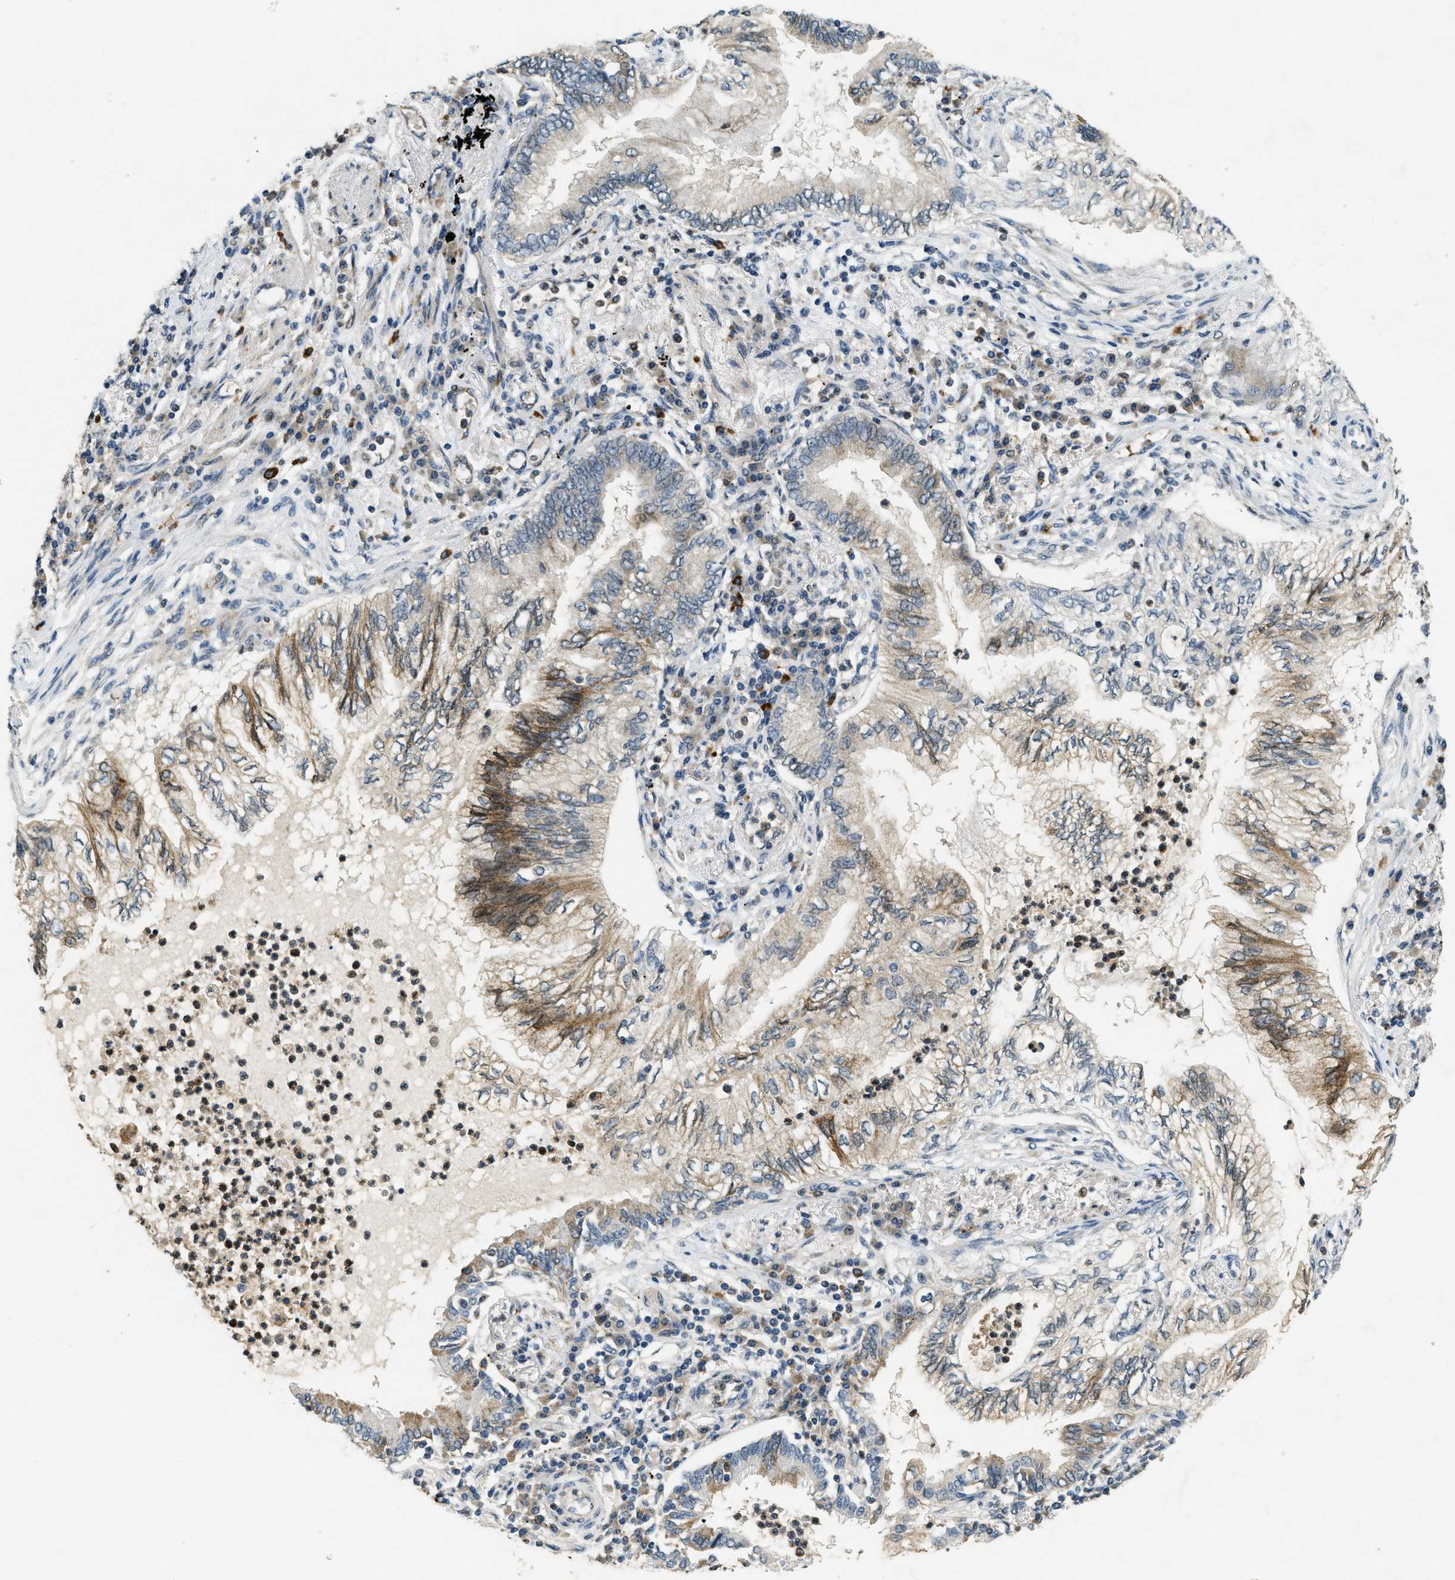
{"staining": {"intensity": "moderate", "quantity": "25%-75%", "location": "cytoplasmic/membranous"}, "tissue": "lung cancer", "cell_type": "Tumor cells", "image_type": "cancer", "snomed": [{"axis": "morphology", "description": "Normal tissue, NOS"}, {"axis": "morphology", "description": "Adenocarcinoma, NOS"}, {"axis": "topography", "description": "Bronchus"}, {"axis": "topography", "description": "Lung"}], "caption": "Immunohistochemical staining of human lung adenocarcinoma exhibits medium levels of moderate cytoplasmic/membranous positivity in approximately 25%-75% of tumor cells.", "gene": "RAB3D", "patient": {"sex": "female", "age": 70}}